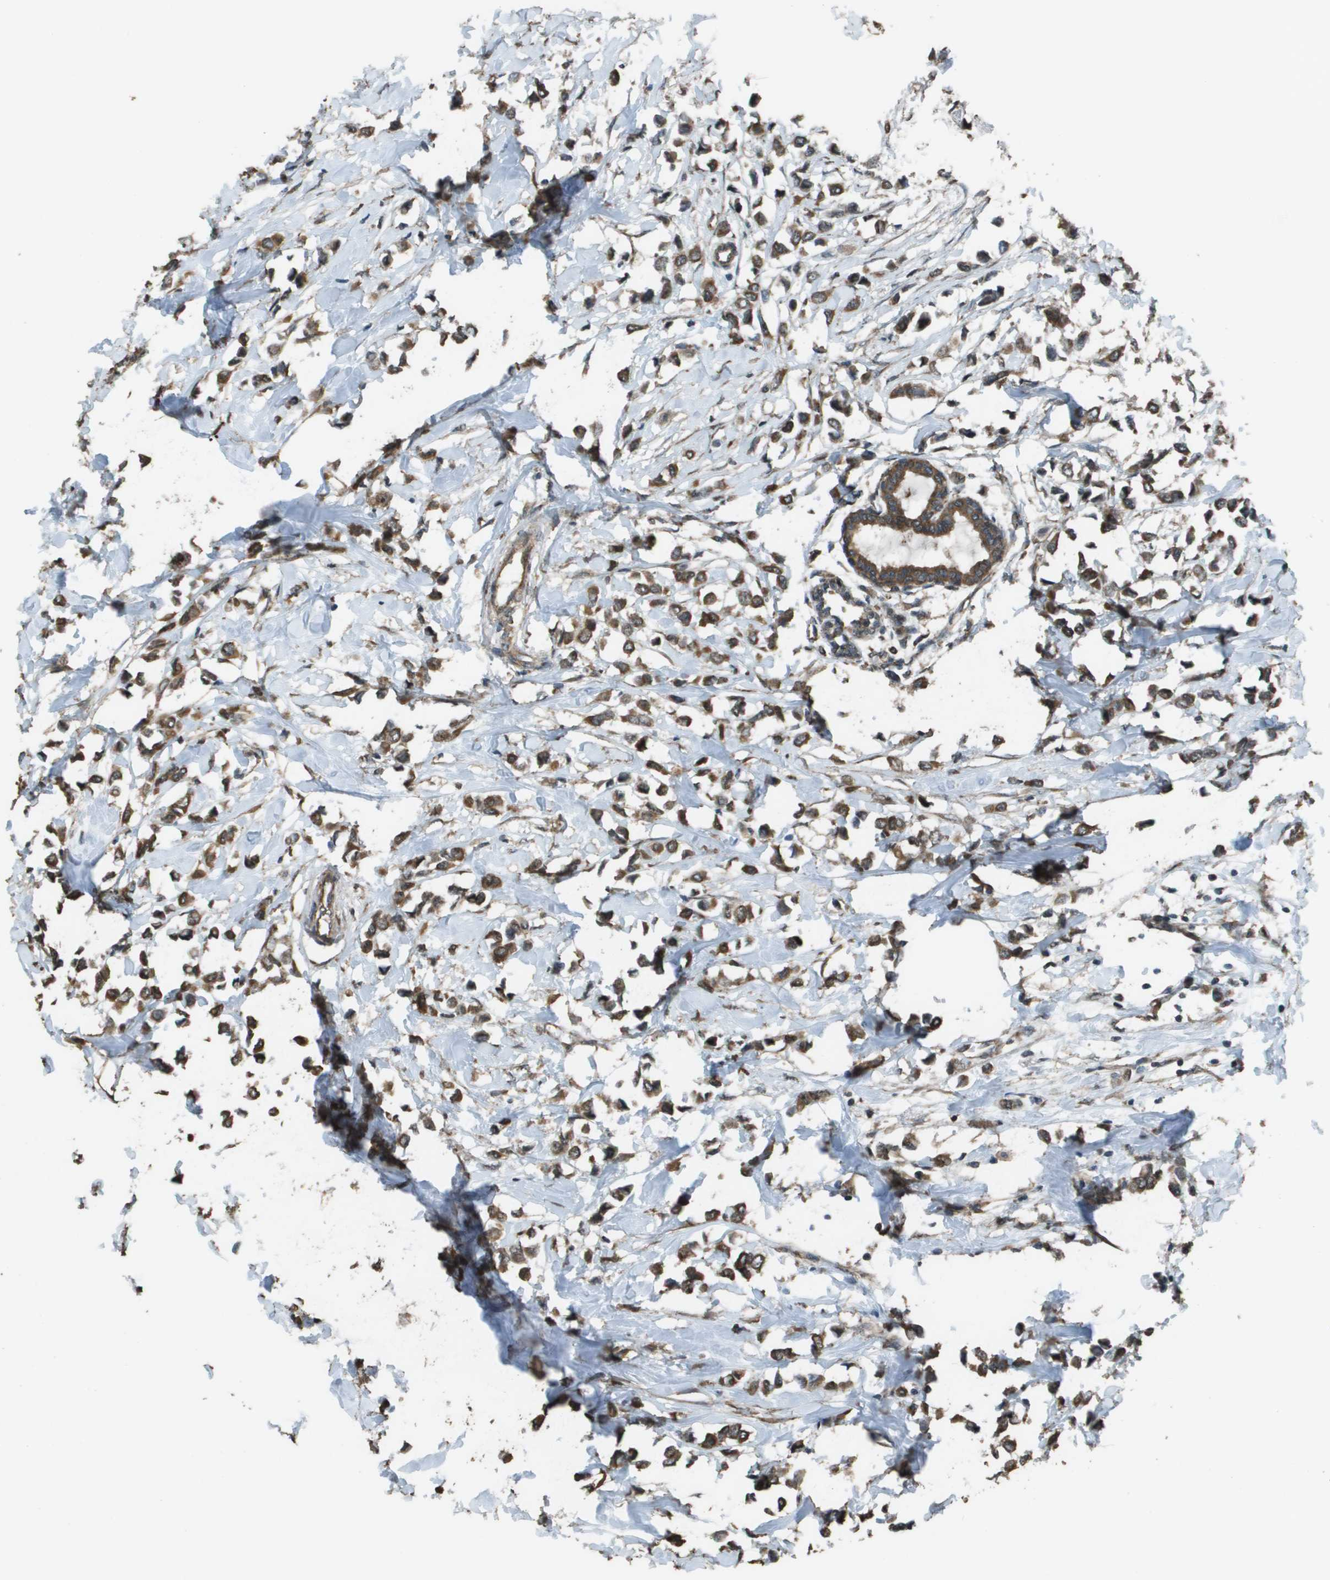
{"staining": {"intensity": "moderate", "quantity": ">75%", "location": "cytoplasmic/membranous"}, "tissue": "breast cancer", "cell_type": "Tumor cells", "image_type": "cancer", "snomed": [{"axis": "morphology", "description": "Lobular carcinoma"}, {"axis": "topography", "description": "Breast"}], "caption": "Immunohistochemical staining of breast cancer exhibits medium levels of moderate cytoplasmic/membranous protein staining in approximately >75% of tumor cells. (DAB IHC with brightfield microscopy, high magnification).", "gene": "FIG4", "patient": {"sex": "female", "age": 51}}